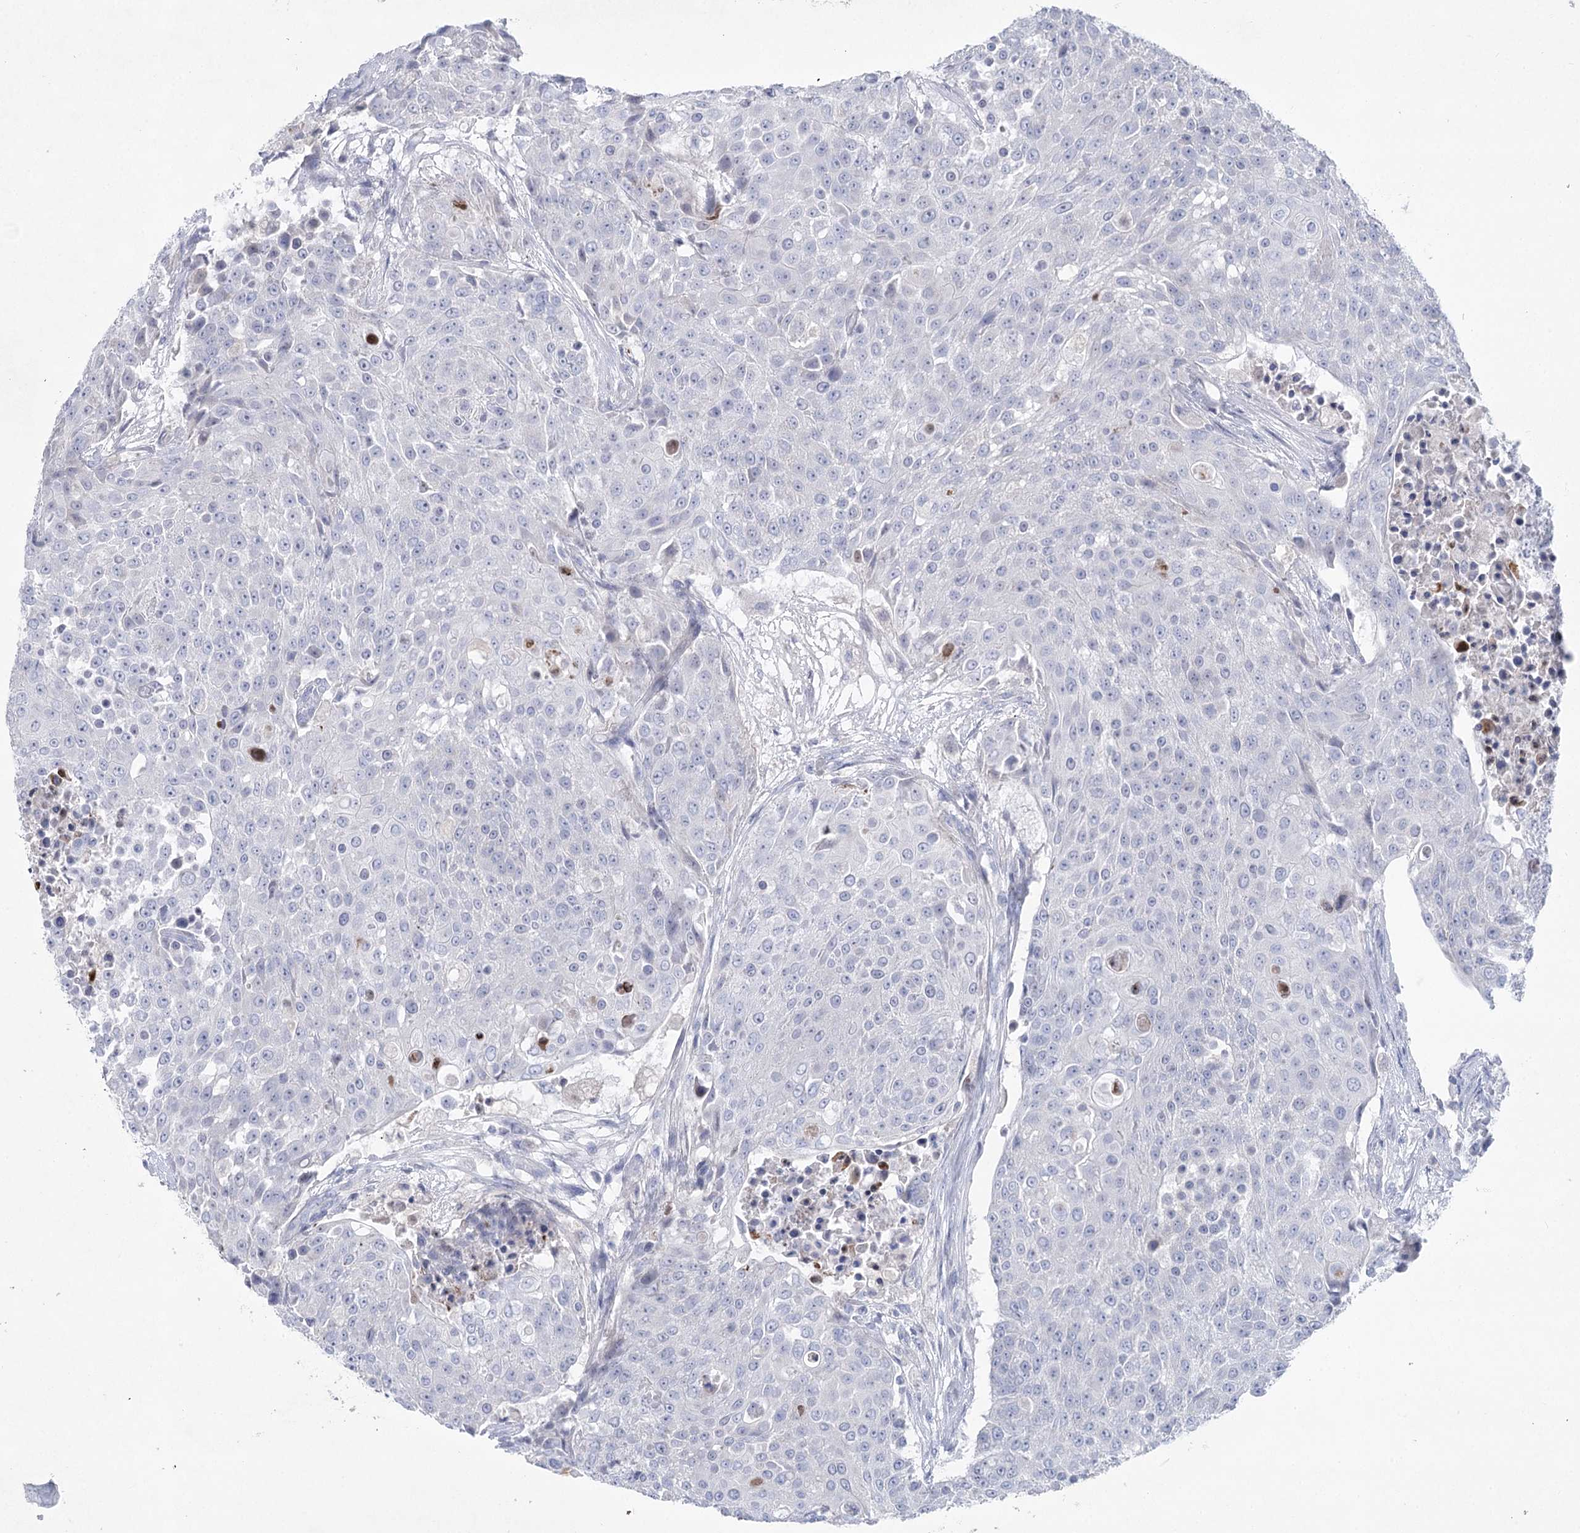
{"staining": {"intensity": "negative", "quantity": "none", "location": "none"}, "tissue": "urothelial cancer", "cell_type": "Tumor cells", "image_type": "cancer", "snomed": [{"axis": "morphology", "description": "Urothelial carcinoma, High grade"}, {"axis": "topography", "description": "Urinary bladder"}], "caption": "The image demonstrates no staining of tumor cells in urothelial carcinoma (high-grade).", "gene": "WDR74", "patient": {"sex": "female", "age": 63}}